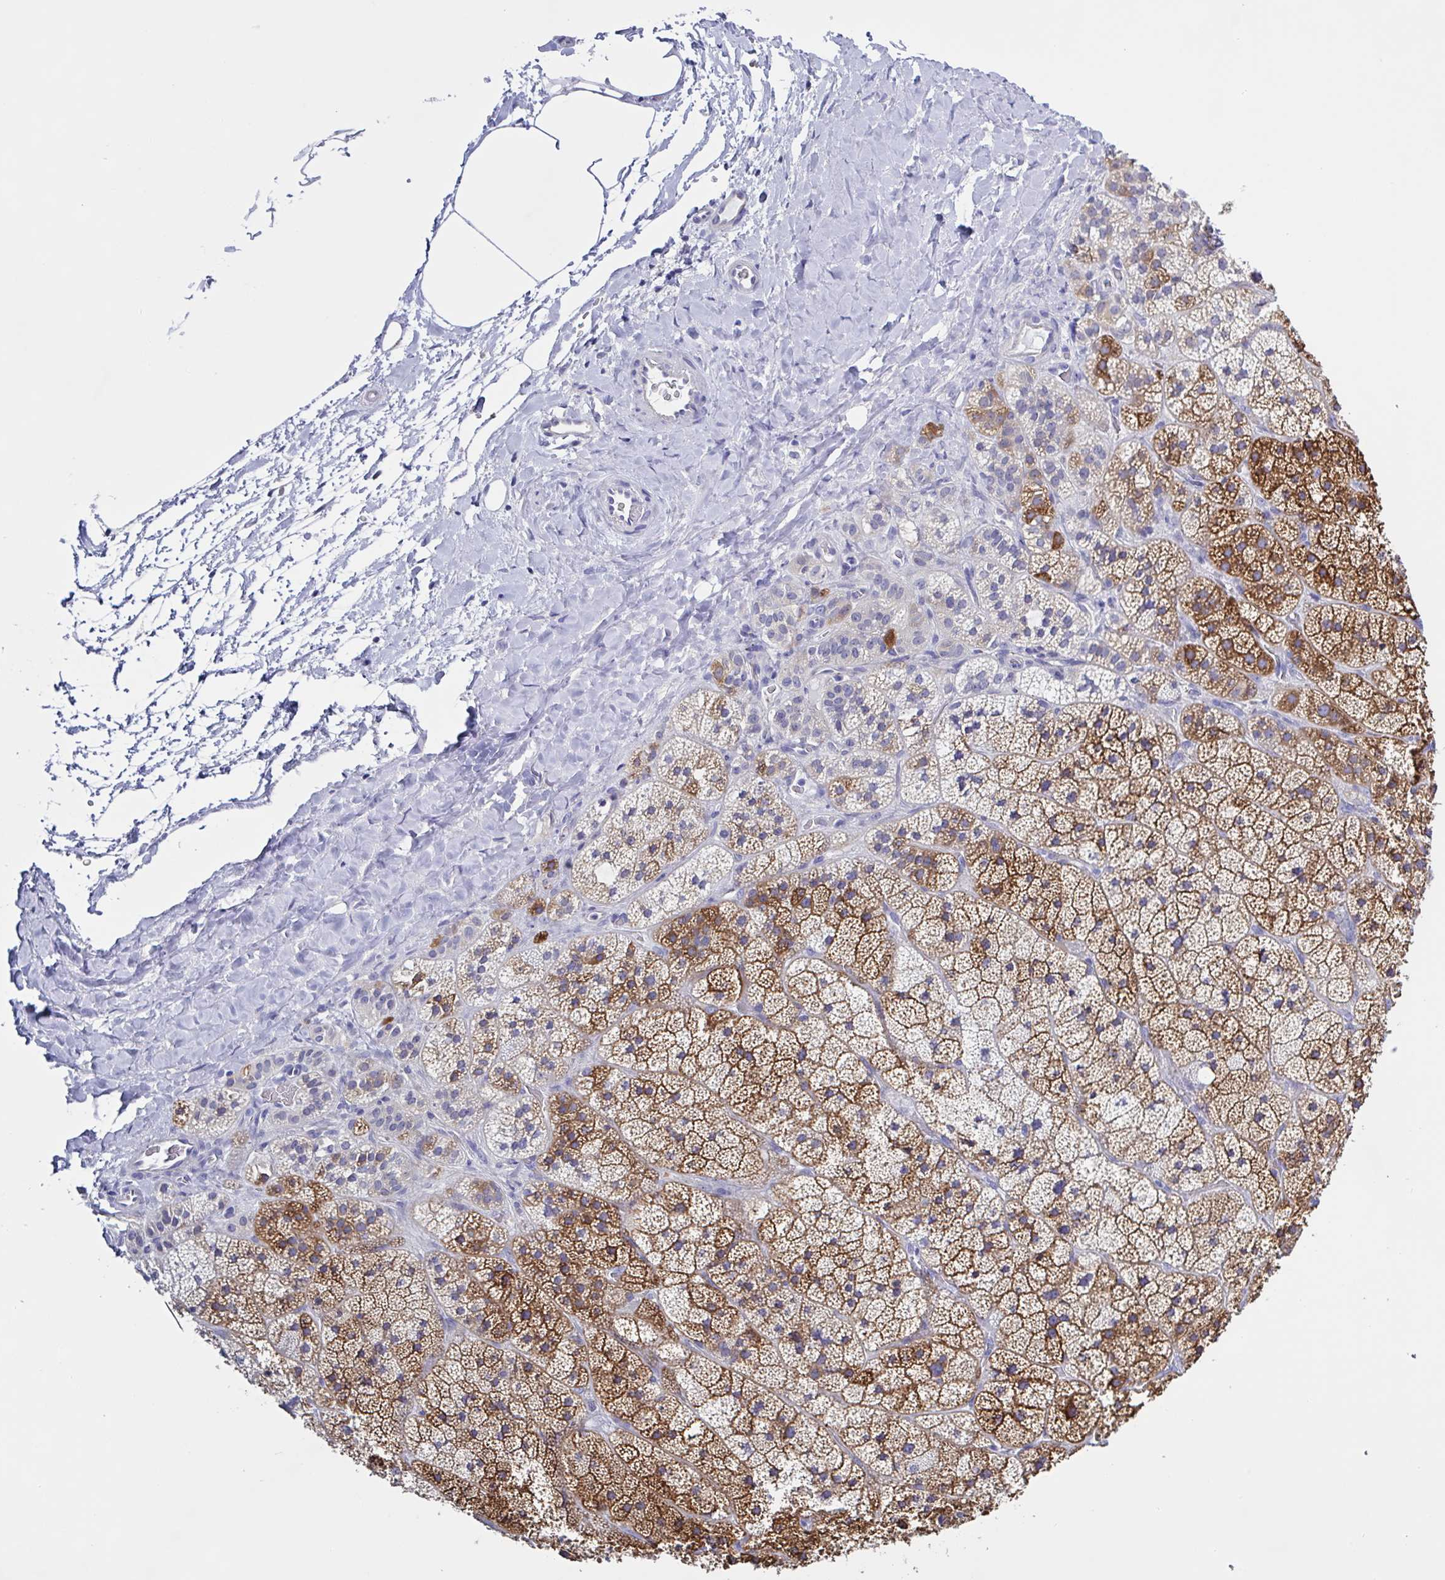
{"staining": {"intensity": "strong", "quantity": "25%-75%", "location": "cytoplasmic/membranous"}, "tissue": "adrenal gland", "cell_type": "Glandular cells", "image_type": "normal", "snomed": [{"axis": "morphology", "description": "Normal tissue, NOS"}, {"axis": "topography", "description": "Adrenal gland"}], "caption": "Immunohistochemistry (IHC) photomicrograph of normal adrenal gland: adrenal gland stained using immunohistochemistry displays high levels of strong protein expression localized specifically in the cytoplasmic/membranous of glandular cells, appearing as a cytoplasmic/membranous brown color.", "gene": "CHMP5", "patient": {"sex": "male", "age": 57}}